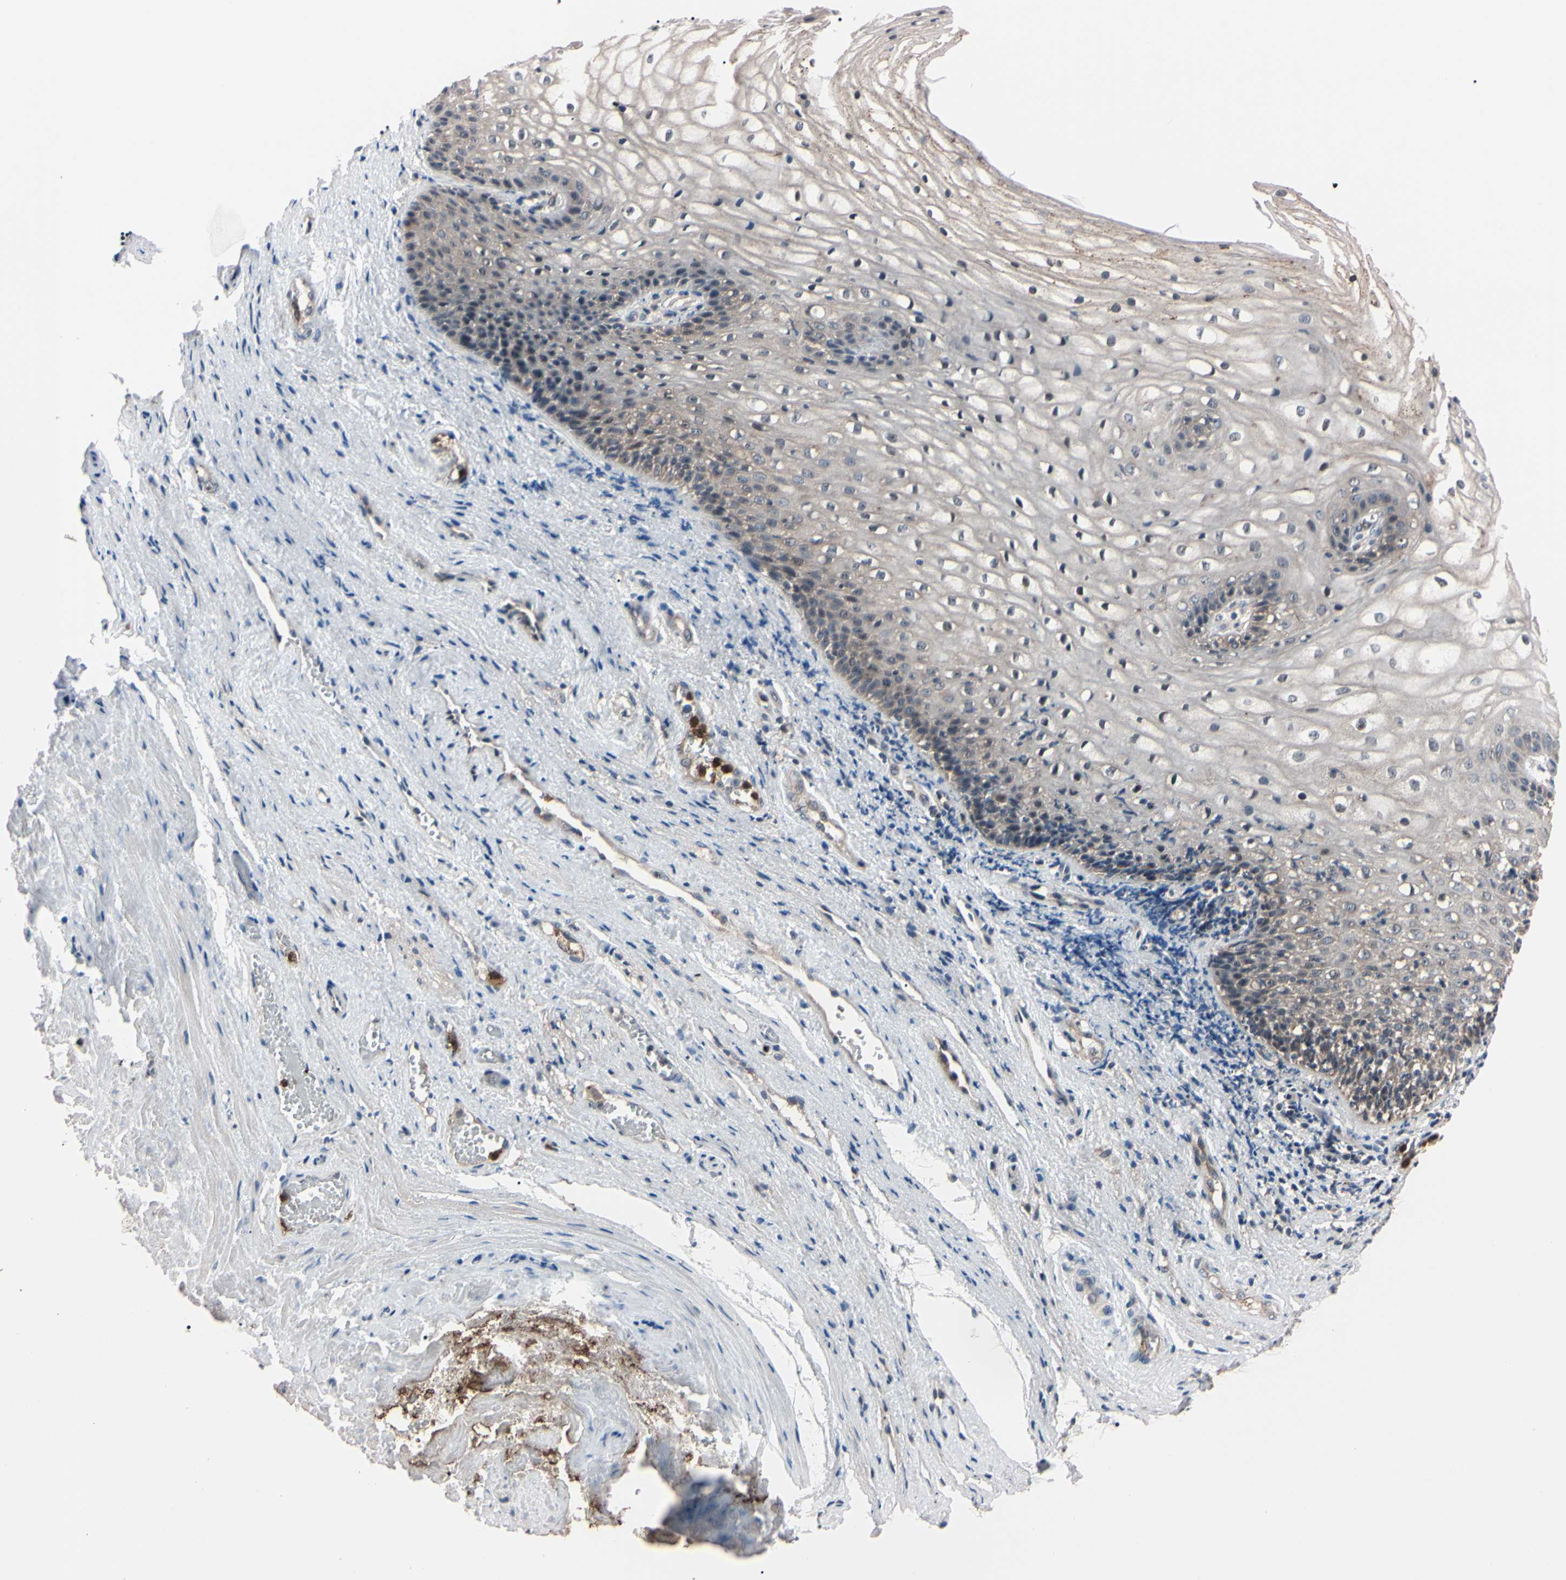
{"staining": {"intensity": "weak", "quantity": ">75%", "location": "cytoplasmic/membranous"}, "tissue": "vagina", "cell_type": "Squamous epithelial cells", "image_type": "normal", "snomed": [{"axis": "morphology", "description": "Normal tissue, NOS"}, {"axis": "topography", "description": "Vagina"}], "caption": "Immunohistochemistry (IHC) of normal human vagina displays low levels of weak cytoplasmic/membranous expression in approximately >75% of squamous epithelial cells.", "gene": "TRAF5", "patient": {"sex": "female", "age": 34}}